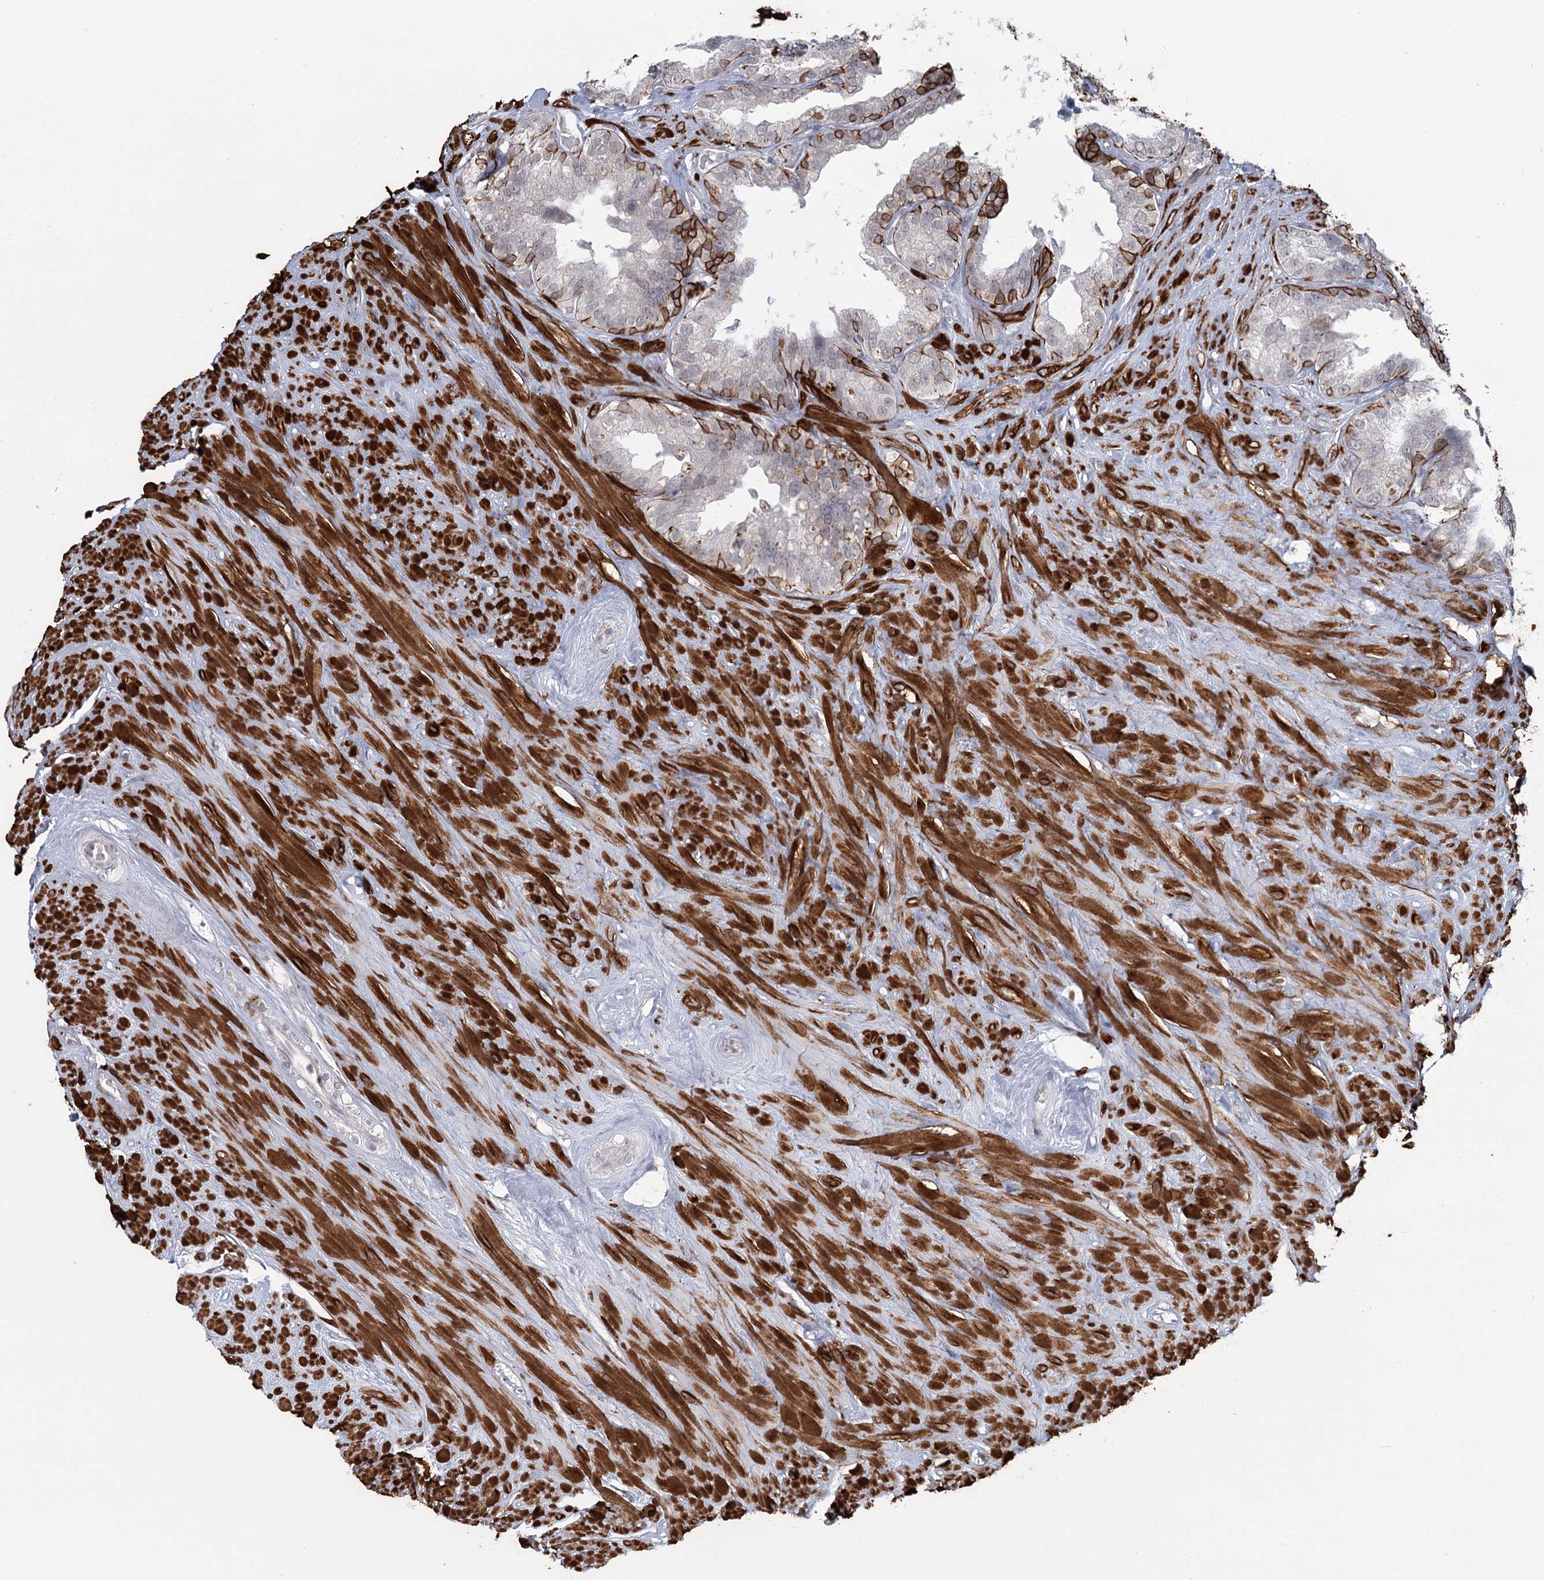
{"staining": {"intensity": "strong", "quantity": "<25%", "location": "cytoplasmic/membranous"}, "tissue": "seminal vesicle", "cell_type": "Glandular cells", "image_type": "normal", "snomed": [{"axis": "morphology", "description": "Normal tissue, NOS"}, {"axis": "topography", "description": "Seminal veicle"}], "caption": "Immunohistochemistry image of unremarkable human seminal vesicle stained for a protein (brown), which demonstrates medium levels of strong cytoplasmic/membranous expression in about <25% of glandular cells.", "gene": "TMEM70", "patient": {"sex": "male", "age": 80}}